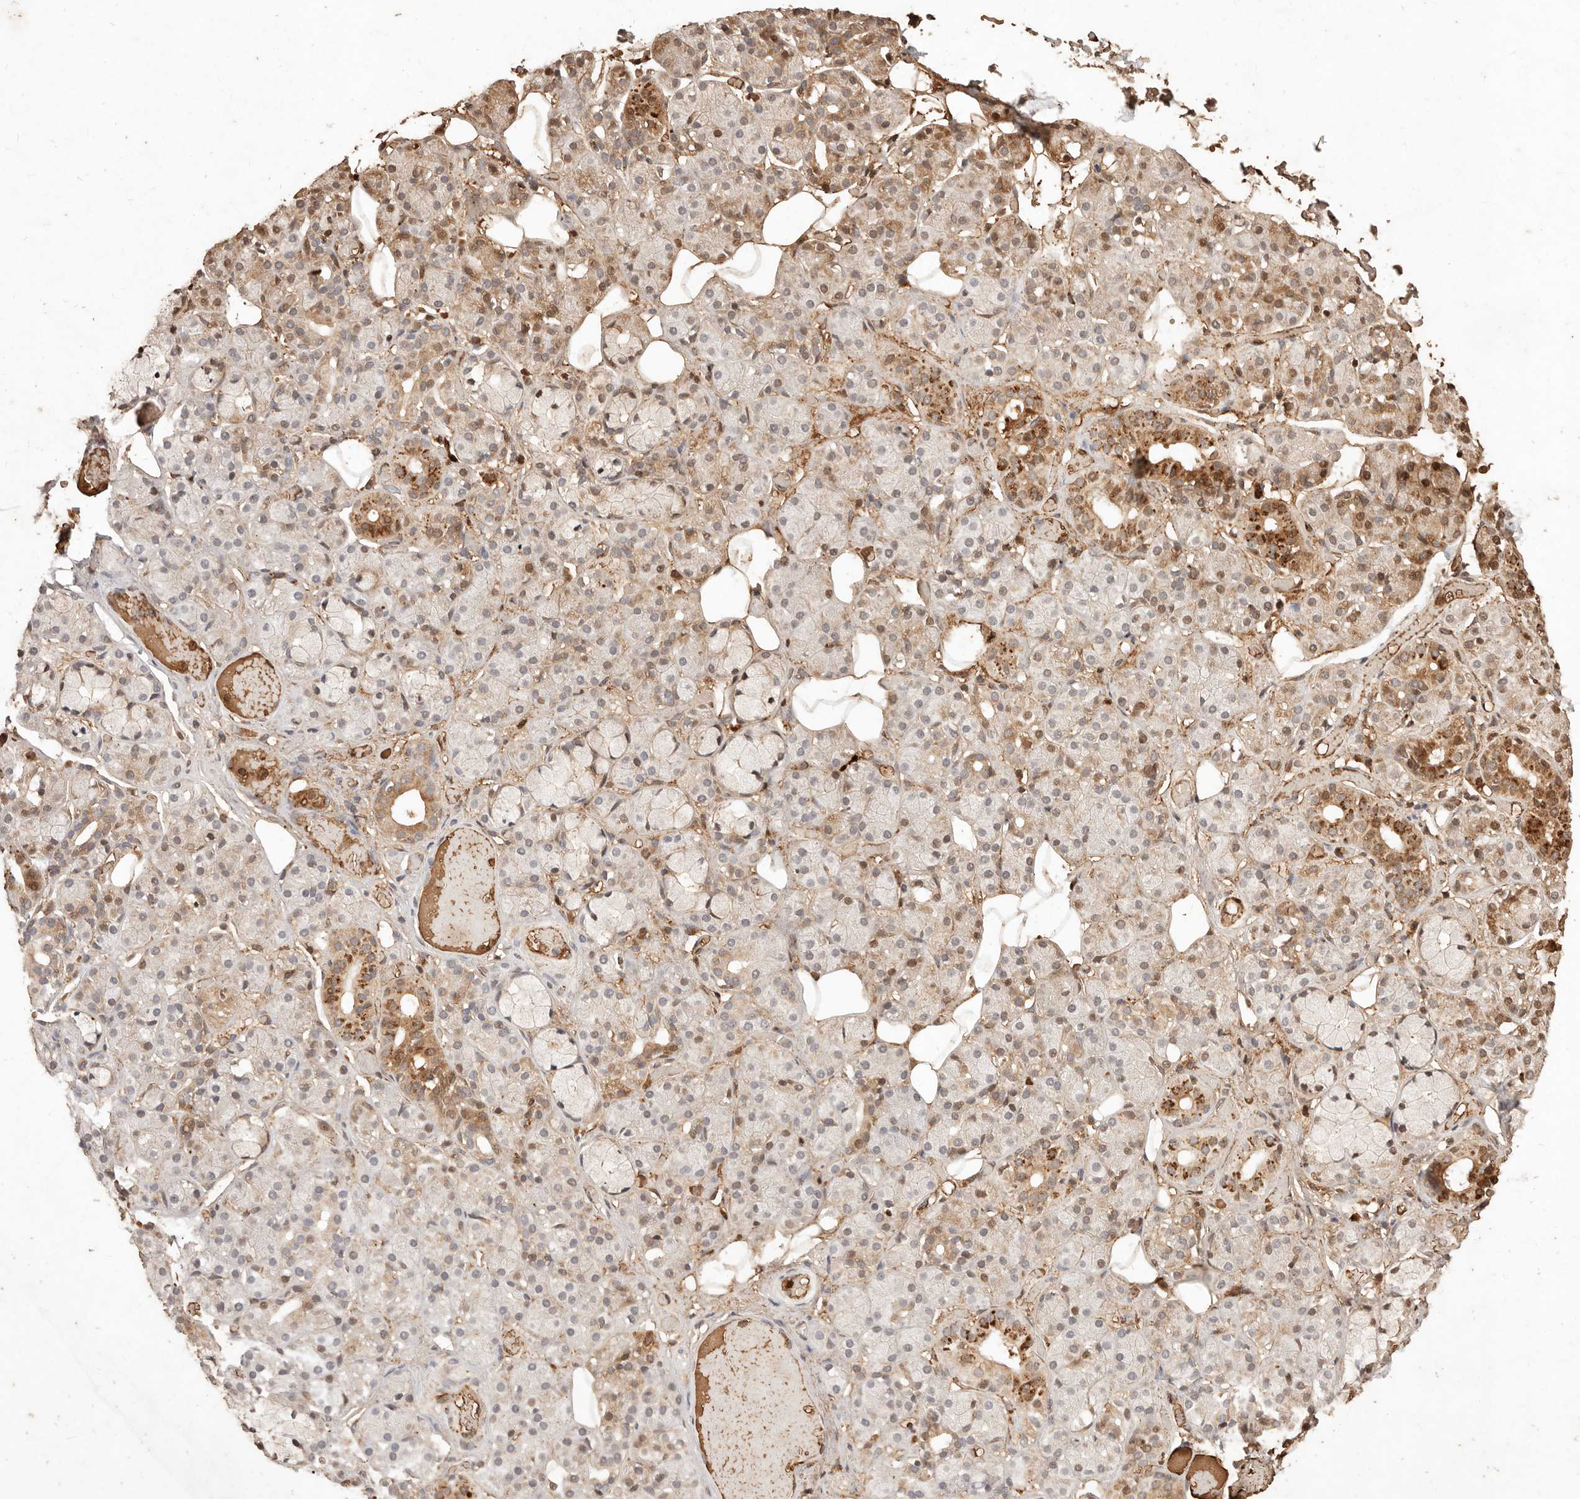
{"staining": {"intensity": "moderate", "quantity": "25%-75%", "location": "cytoplasmic/membranous"}, "tissue": "salivary gland", "cell_type": "Glandular cells", "image_type": "normal", "snomed": [{"axis": "morphology", "description": "Normal tissue, NOS"}, {"axis": "topography", "description": "Salivary gland"}], "caption": "IHC histopathology image of unremarkable salivary gland: salivary gland stained using immunohistochemistry (IHC) exhibits medium levels of moderate protein expression localized specifically in the cytoplasmic/membranous of glandular cells, appearing as a cytoplasmic/membranous brown color.", "gene": "KIF9", "patient": {"sex": "male", "age": 63}}